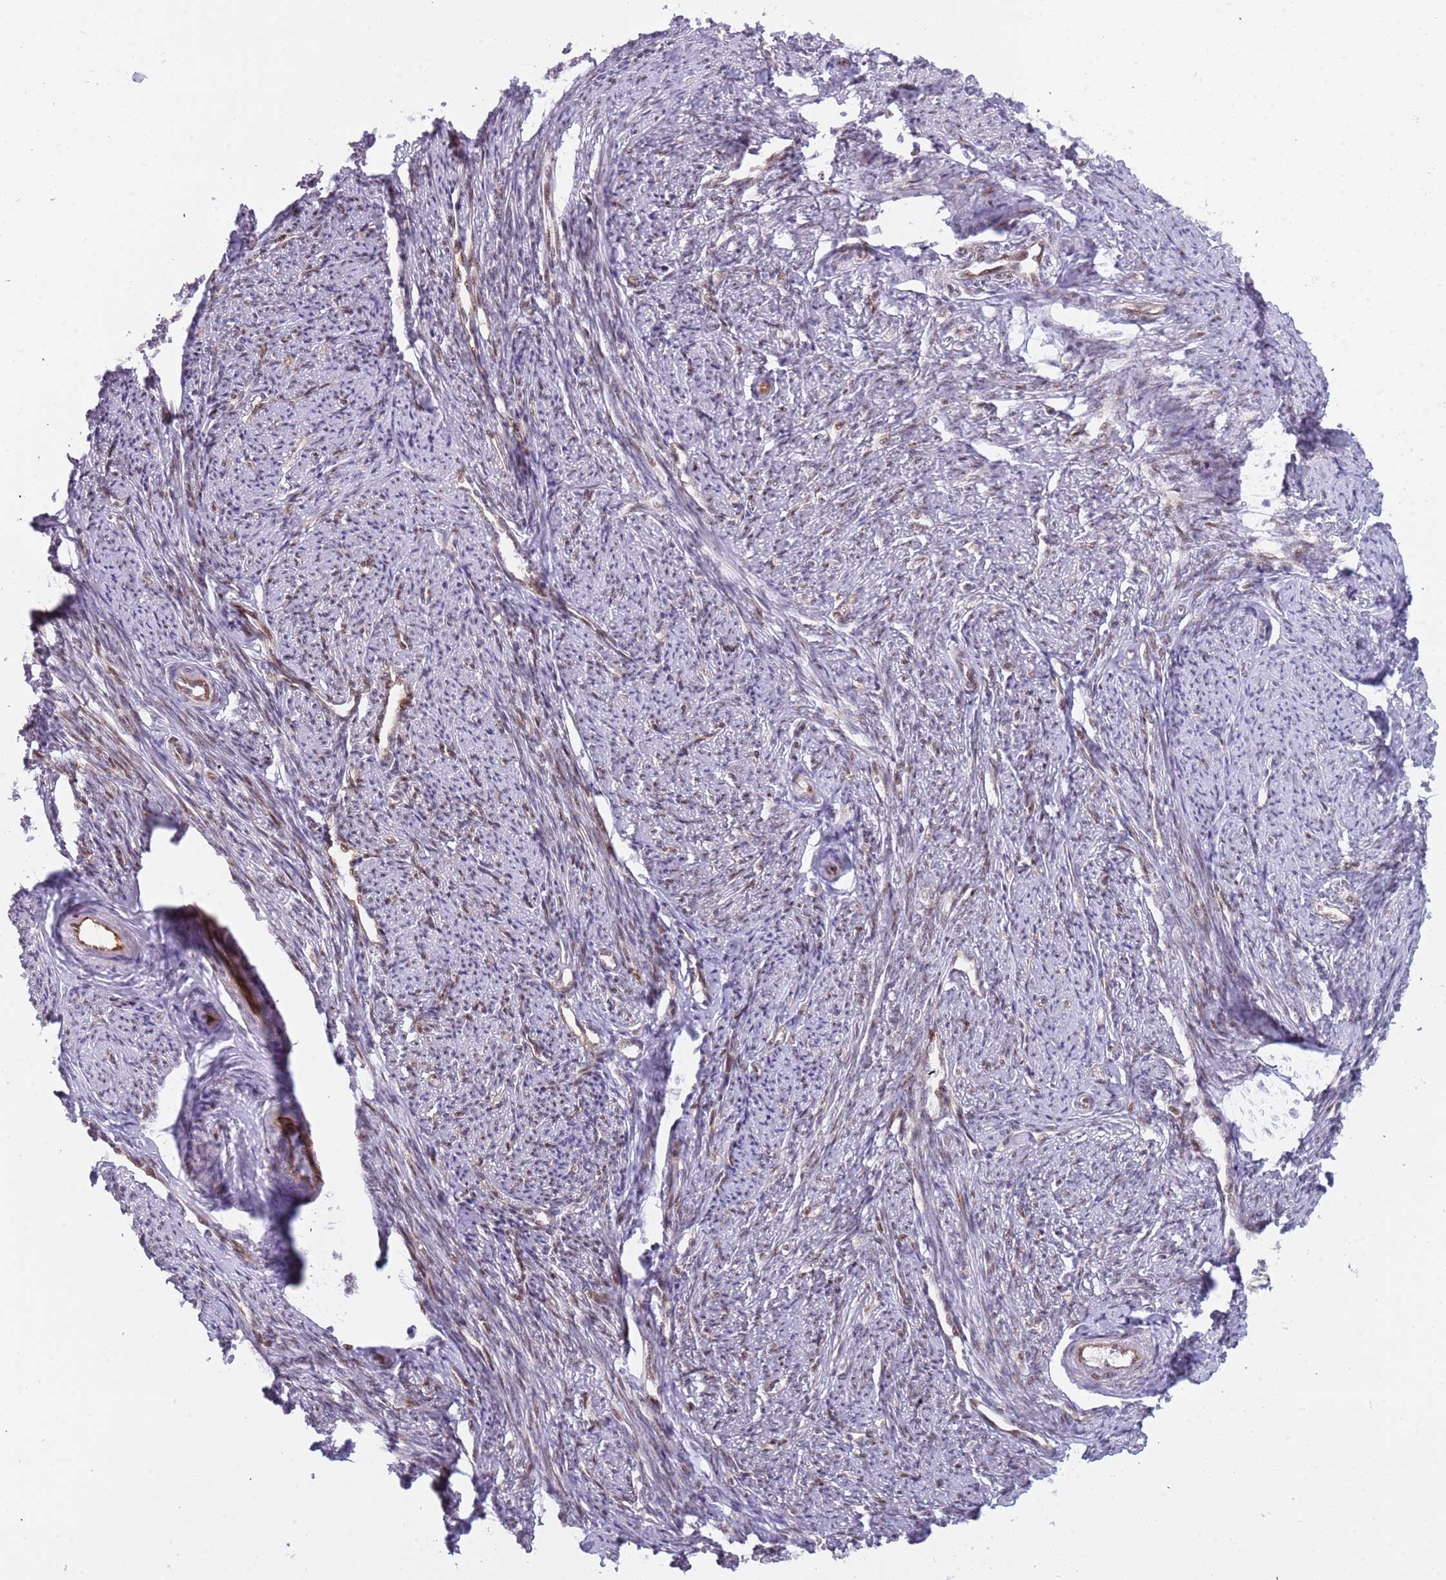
{"staining": {"intensity": "moderate", "quantity": "25%-75%", "location": "cytoplasmic/membranous,nuclear"}, "tissue": "smooth muscle", "cell_type": "Smooth muscle cells", "image_type": "normal", "snomed": [{"axis": "morphology", "description": "Normal tissue, NOS"}, {"axis": "topography", "description": "Smooth muscle"}, {"axis": "topography", "description": "Uterus"}], "caption": "The micrograph displays immunohistochemical staining of benign smooth muscle. There is moderate cytoplasmic/membranous,nuclear expression is present in approximately 25%-75% of smooth muscle cells.", "gene": "LRMDA", "patient": {"sex": "female", "age": 59}}